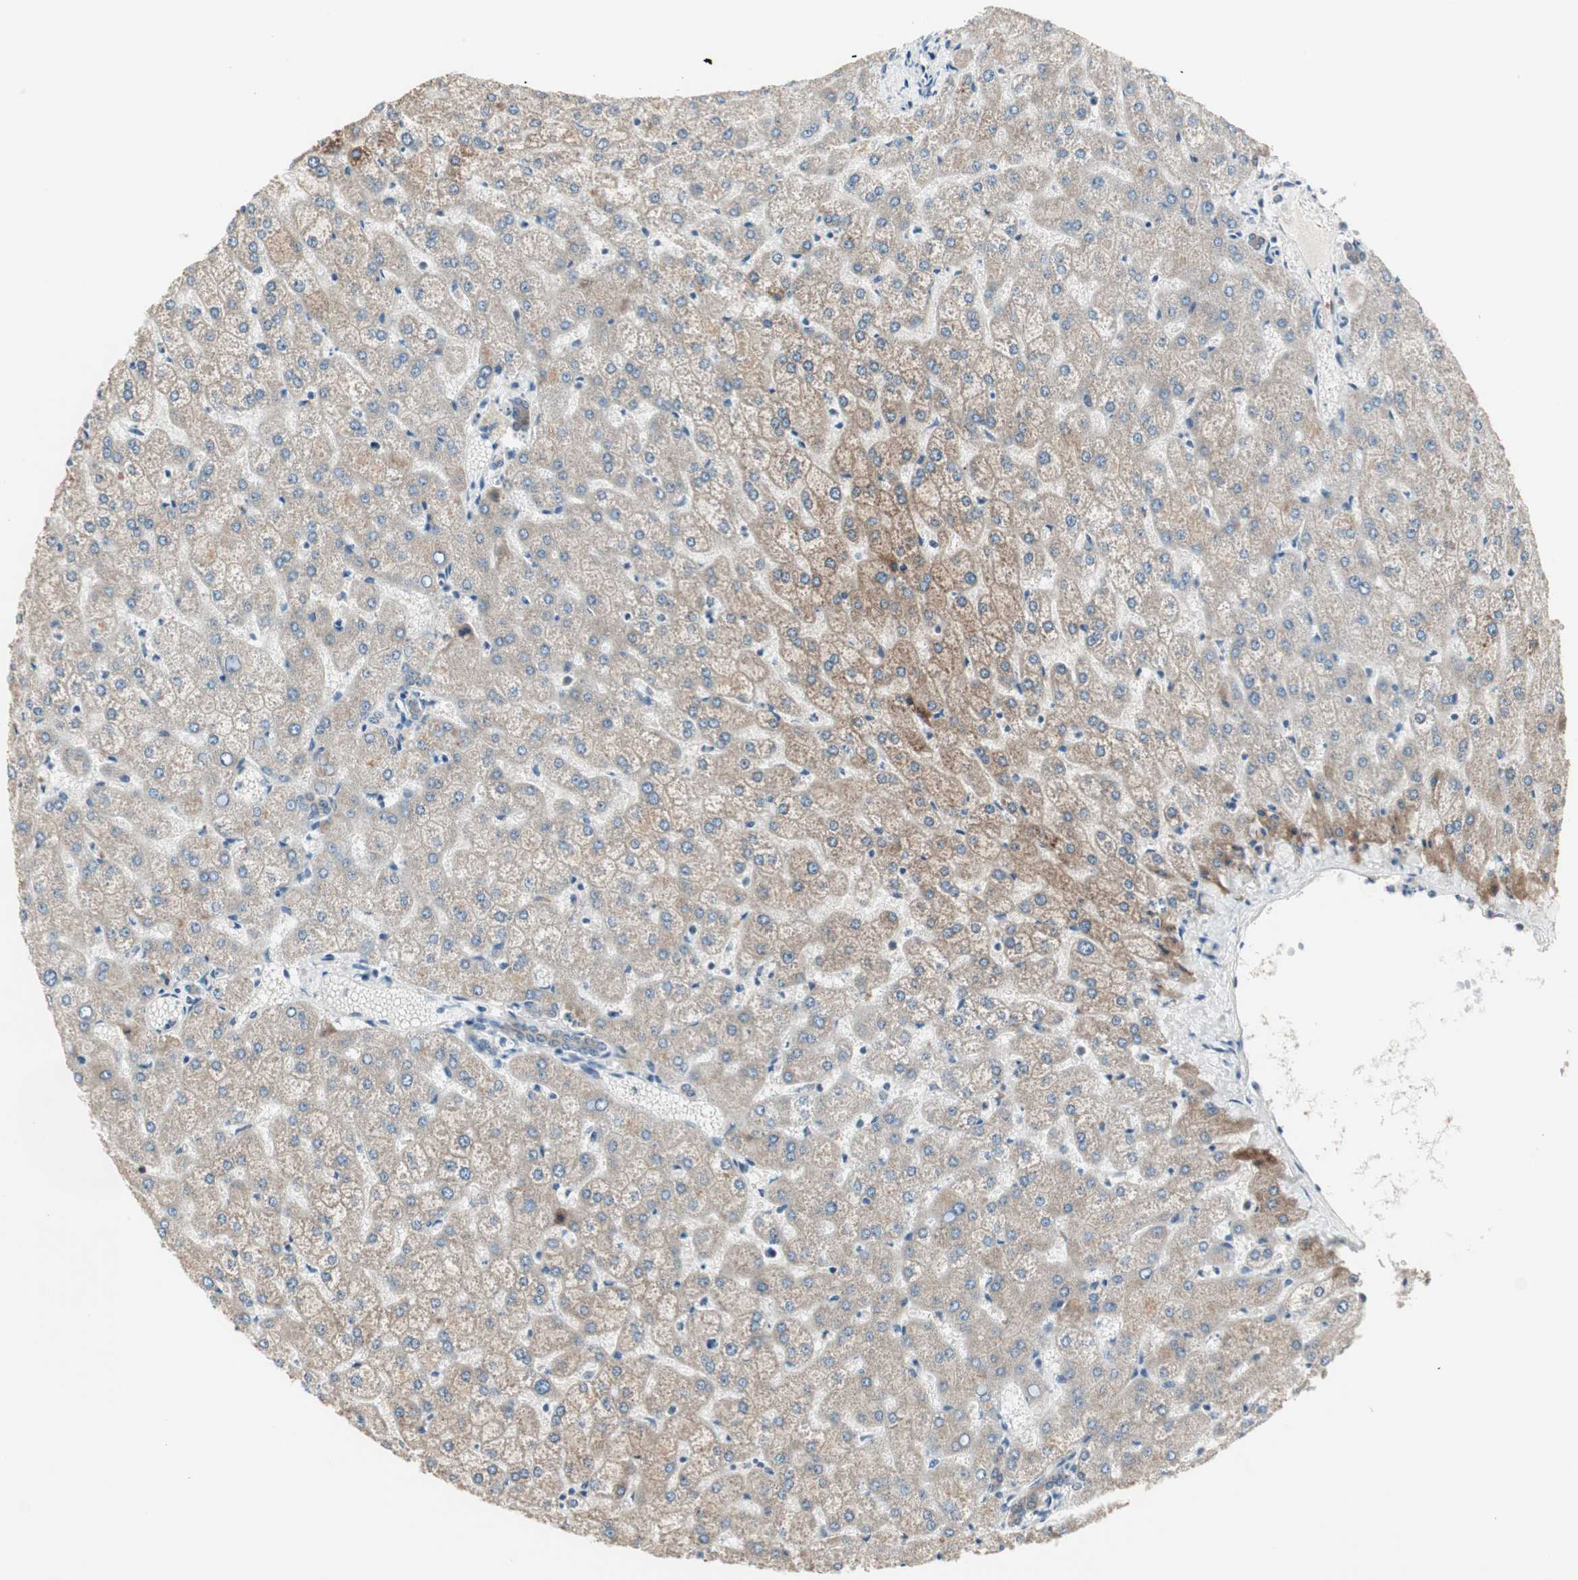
{"staining": {"intensity": "moderate", "quantity": ">75%", "location": "cytoplasmic/membranous"}, "tissue": "liver", "cell_type": "Cholangiocytes", "image_type": "normal", "snomed": [{"axis": "morphology", "description": "Normal tissue, NOS"}, {"axis": "topography", "description": "Liver"}], "caption": "Immunohistochemical staining of unremarkable liver demonstrates >75% levels of moderate cytoplasmic/membranous protein staining in about >75% of cholangiocytes.", "gene": "PDZK1", "patient": {"sex": "female", "age": 32}}